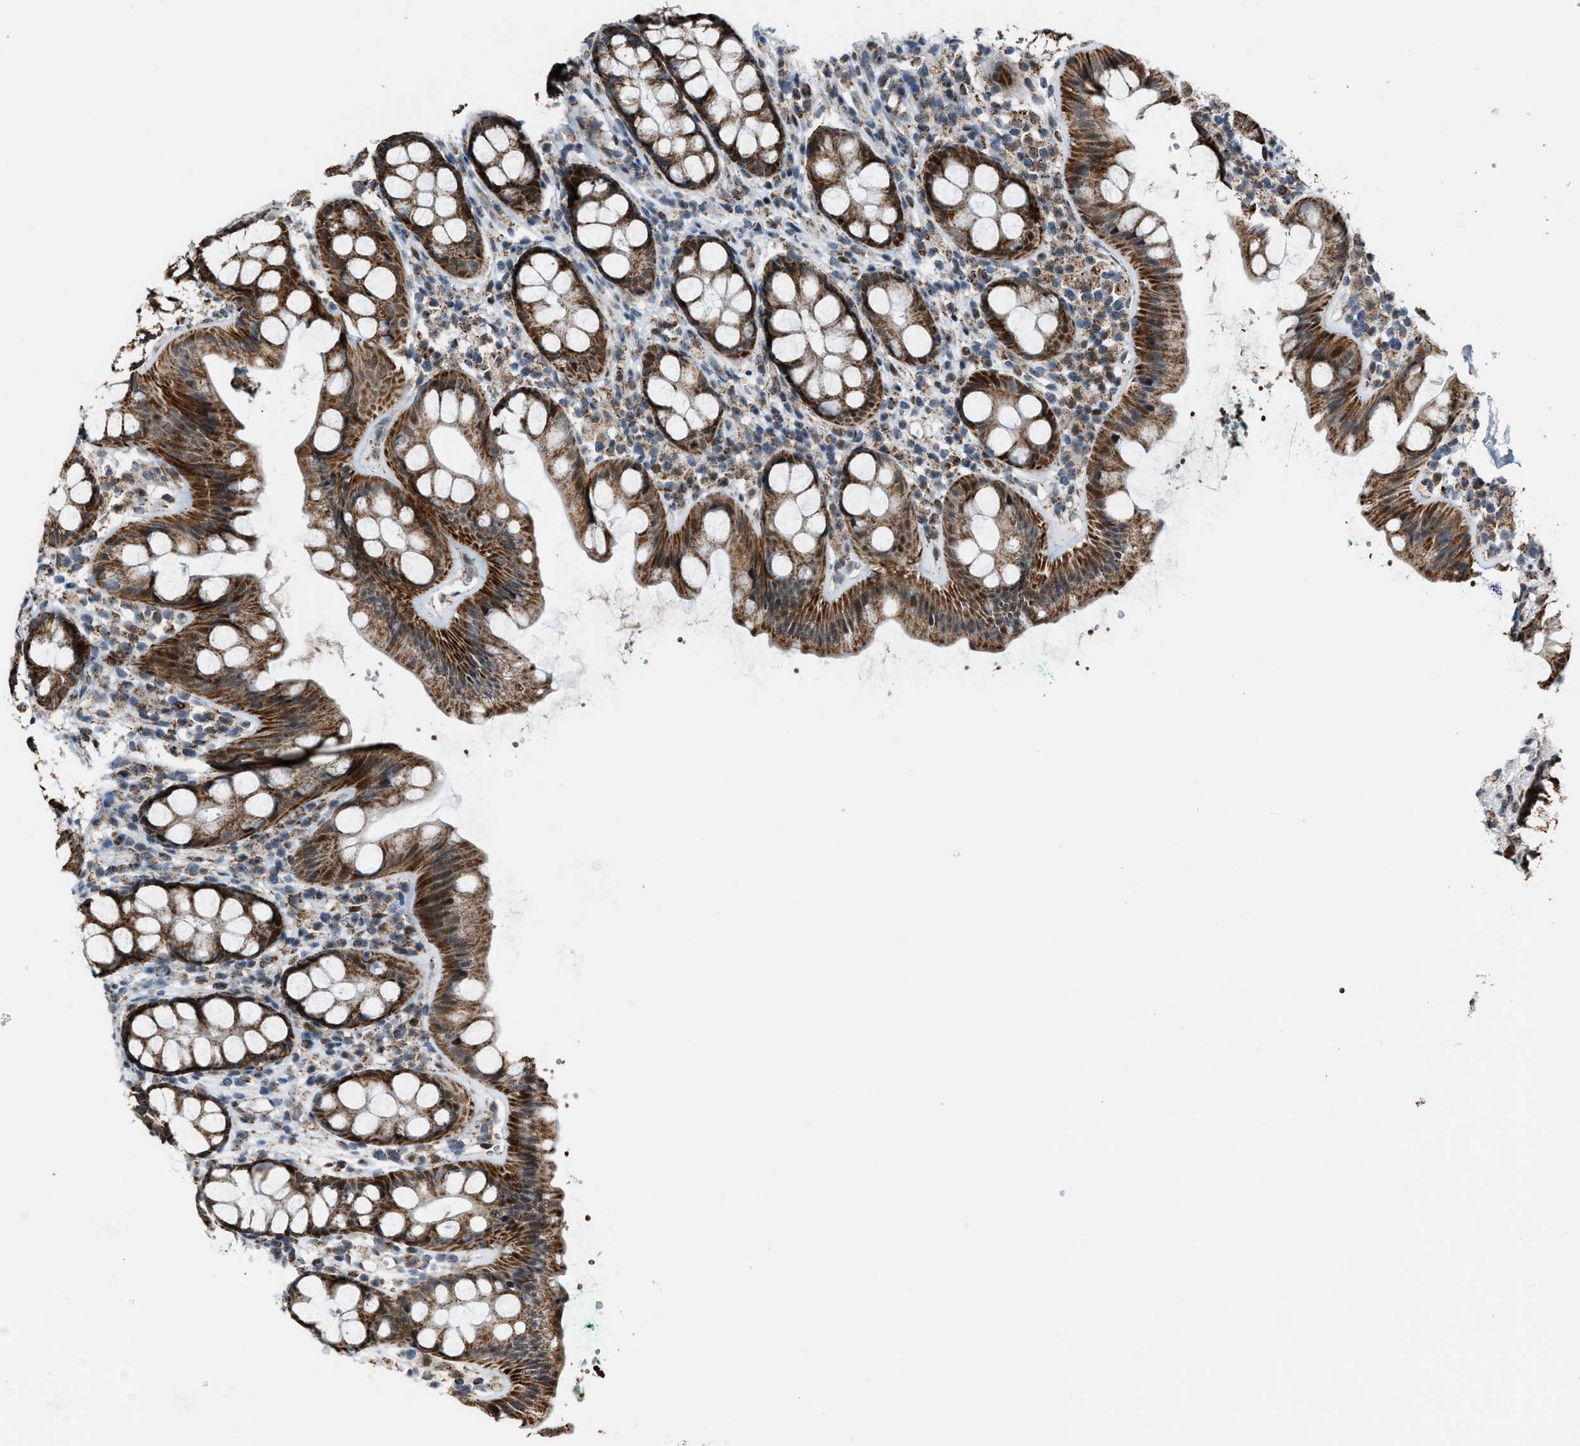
{"staining": {"intensity": "strong", "quantity": ">75%", "location": "cytoplasmic/membranous"}, "tissue": "rectum", "cell_type": "Glandular cells", "image_type": "normal", "snomed": [{"axis": "morphology", "description": "Normal tissue, NOS"}, {"axis": "topography", "description": "Rectum"}], "caption": "A micrograph of rectum stained for a protein reveals strong cytoplasmic/membranous brown staining in glandular cells. Using DAB (brown) and hematoxylin (blue) stains, captured at high magnification using brightfield microscopy.", "gene": "CHN2", "patient": {"sex": "female", "age": 65}}